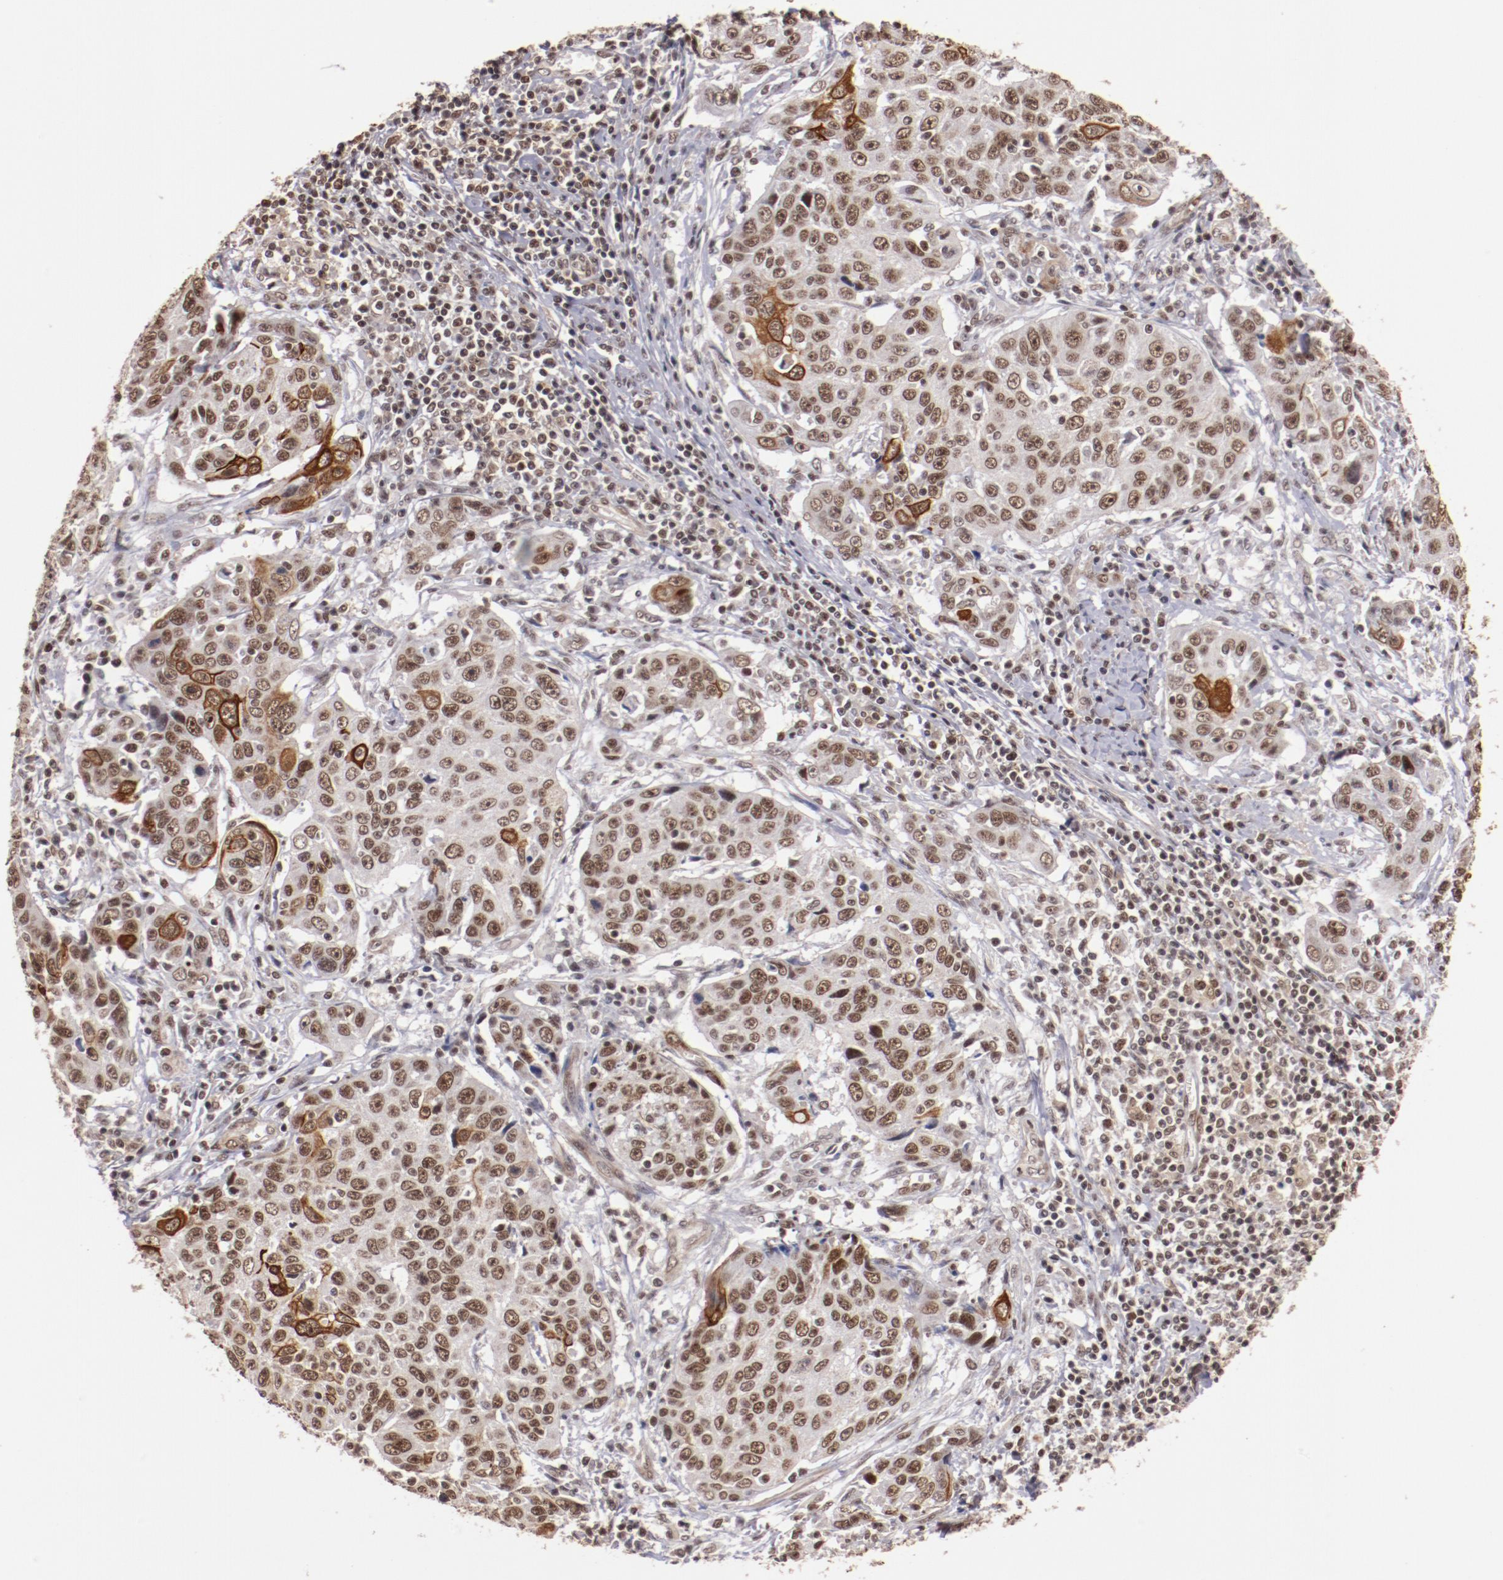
{"staining": {"intensity": "moderate", "quantity": ">75%", "location": "cytoplasmic/membranous,nuclear"}, "tissue": "cervical cancer", "cell_type": "Tumor cells", "image_type": "cancer", "snomed": [{"axis": "morphology", "description": "Squamous cell carcinoma, NOS"}, {"axis": "topography", "description": "Cervix"}], "caption": "Cervical cancer stained with a protein marker reveals moderate staining in tumor cells.", "gene": "STAG2", "patient": {"sex": "female", "age": 53}}